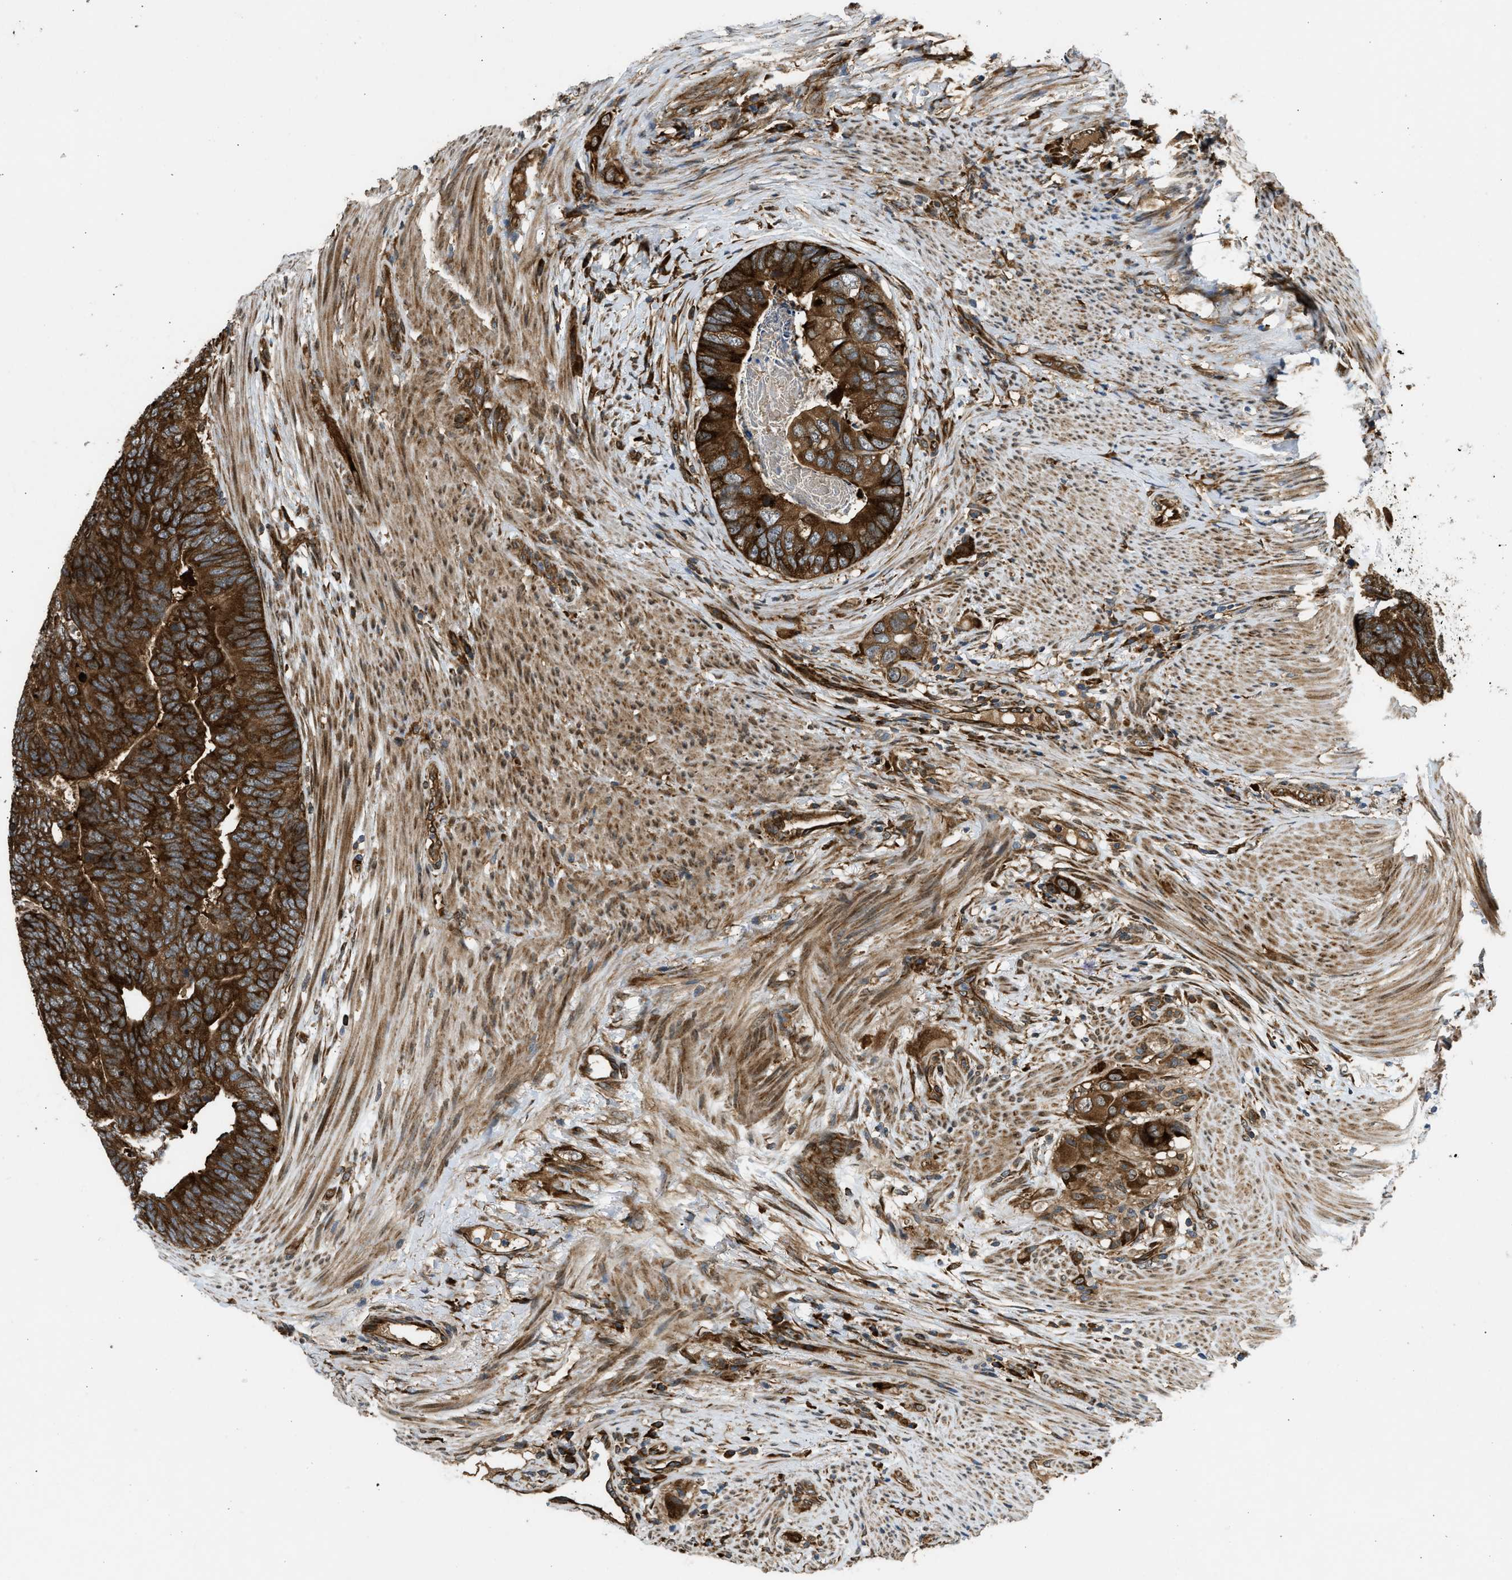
{"staining": {"intensity": "strong", "quantity": ">75%", "location": "cytoplasmic/membranous"}, "tissue": "colorectal cancer", "cell_type": "Tumor cells", "image_type": "cancer", "snomed": [{"axis": "morphology", "description": "Adenocarcinoma, NOS"}, {"axis": "topography", "description": "Colon"}], "caption": "Adenocarcinoma (colorectal) tissue shows strong cytoplasmic/membranous staining in approximately >75% of tumor cells, visualized by immunohistochemistry. (Brightfield microscopy of DAB IHC at high magnification).", "gene": "RASGRF2", "patient": {"sex": "female", "age": 67}}